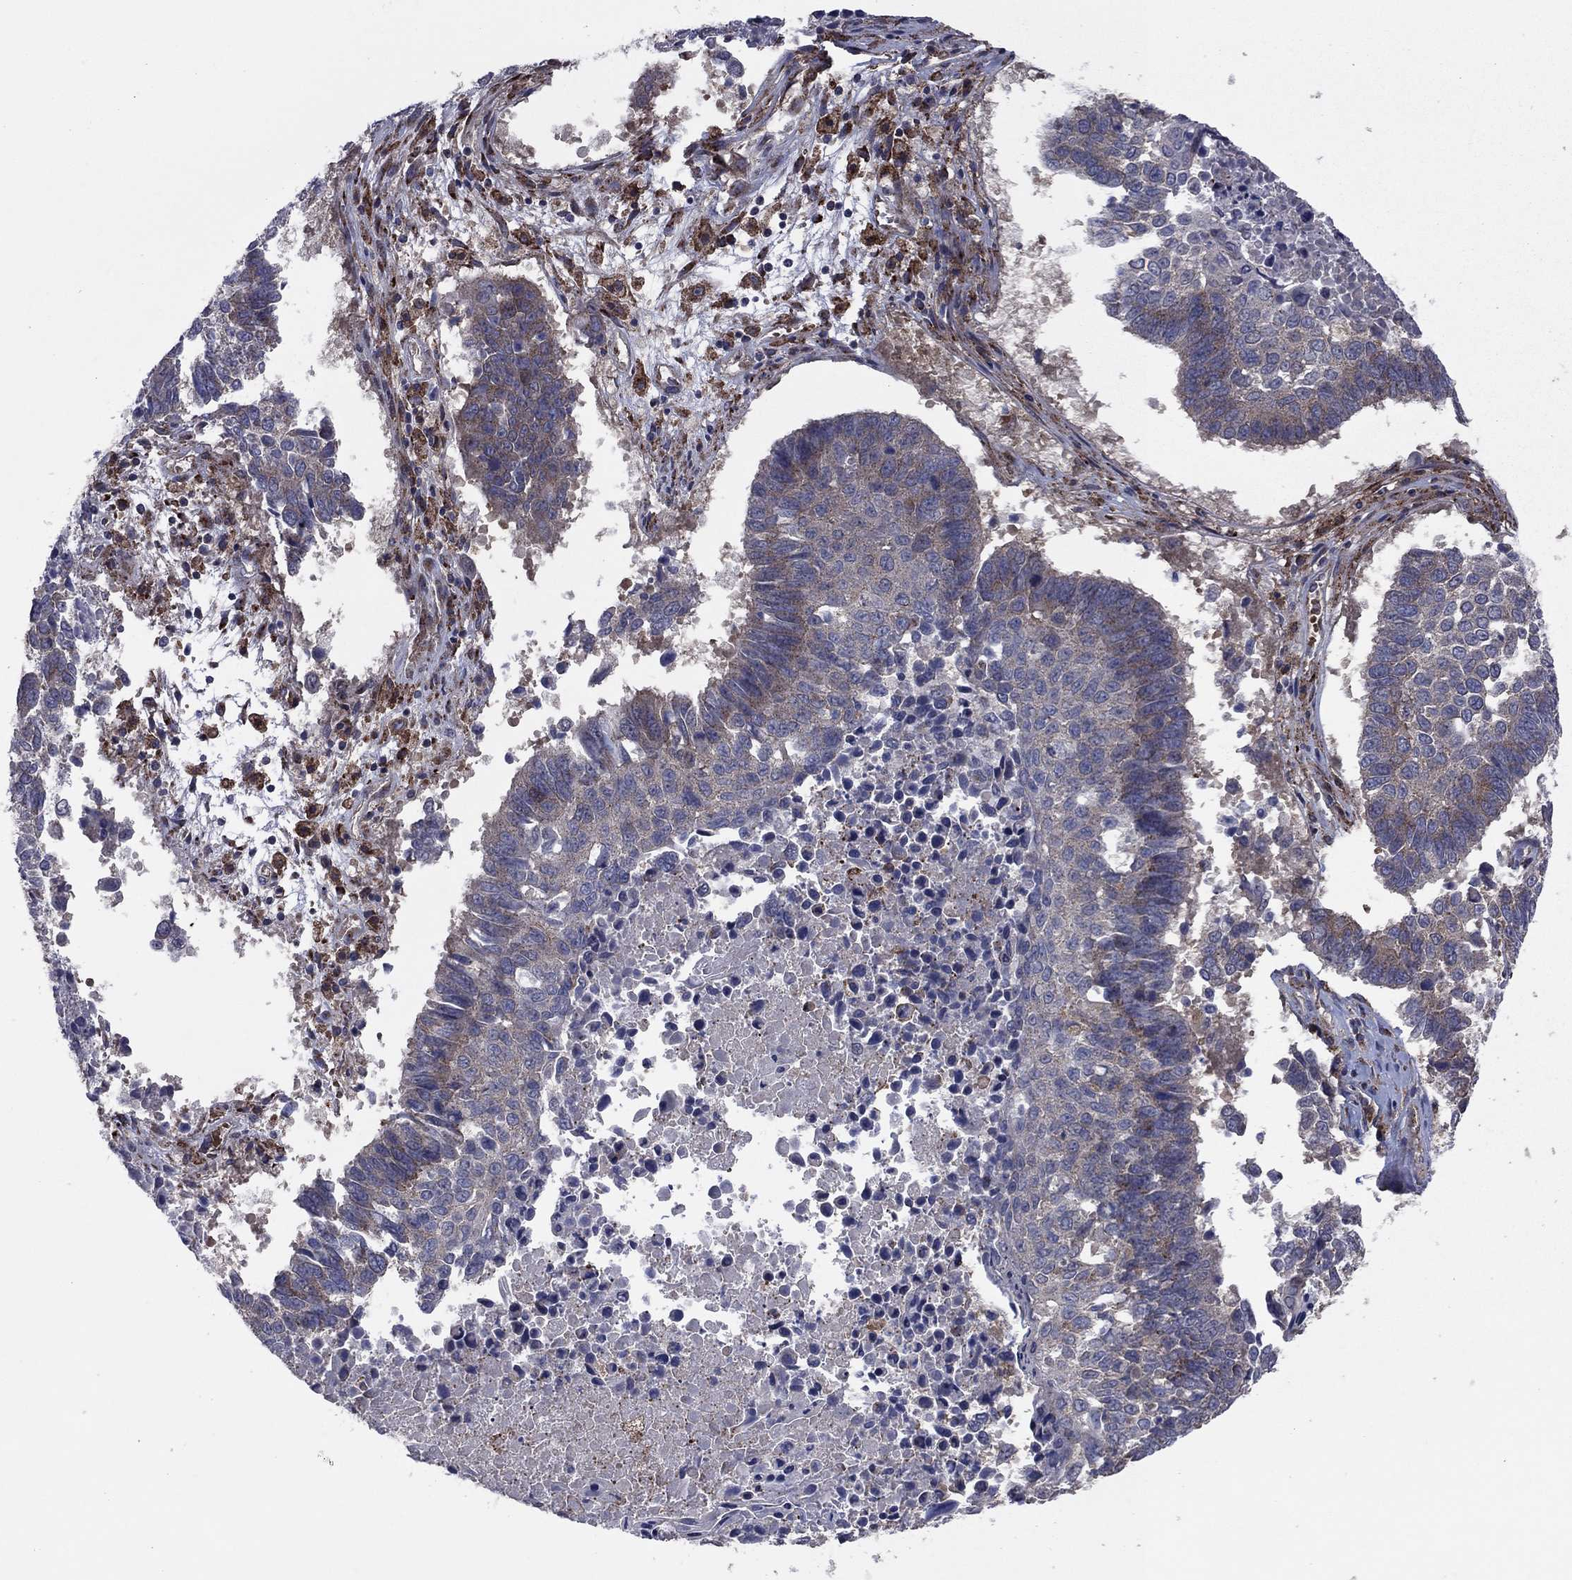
{"staining": {"intensity": "moderate", "quantity": "<25%", "location": "cytoplasmic/membranous"}, "tissue": "lung cancer", "cell_type": "Tumor cells", "image_type": "cancer", "snomed": [{"axis": "morphology", "description": "Squamous cell carcinoma, NOS"}, {"axis": "topography", "description": "Lung"}], "caption": "Lung cancer (squamous cell carcinoma) stained with DAB immunohistochemistry displays low levels of moderate cytoplasmic/membranous staining in approximately <25% of tumor cells. (DAB (3,3'-diaminobenzidine) = brown stain, brightfield microscopy at high magnification).", "gene": "MEA1", "patient": {"sex": "male", "age": 73}}